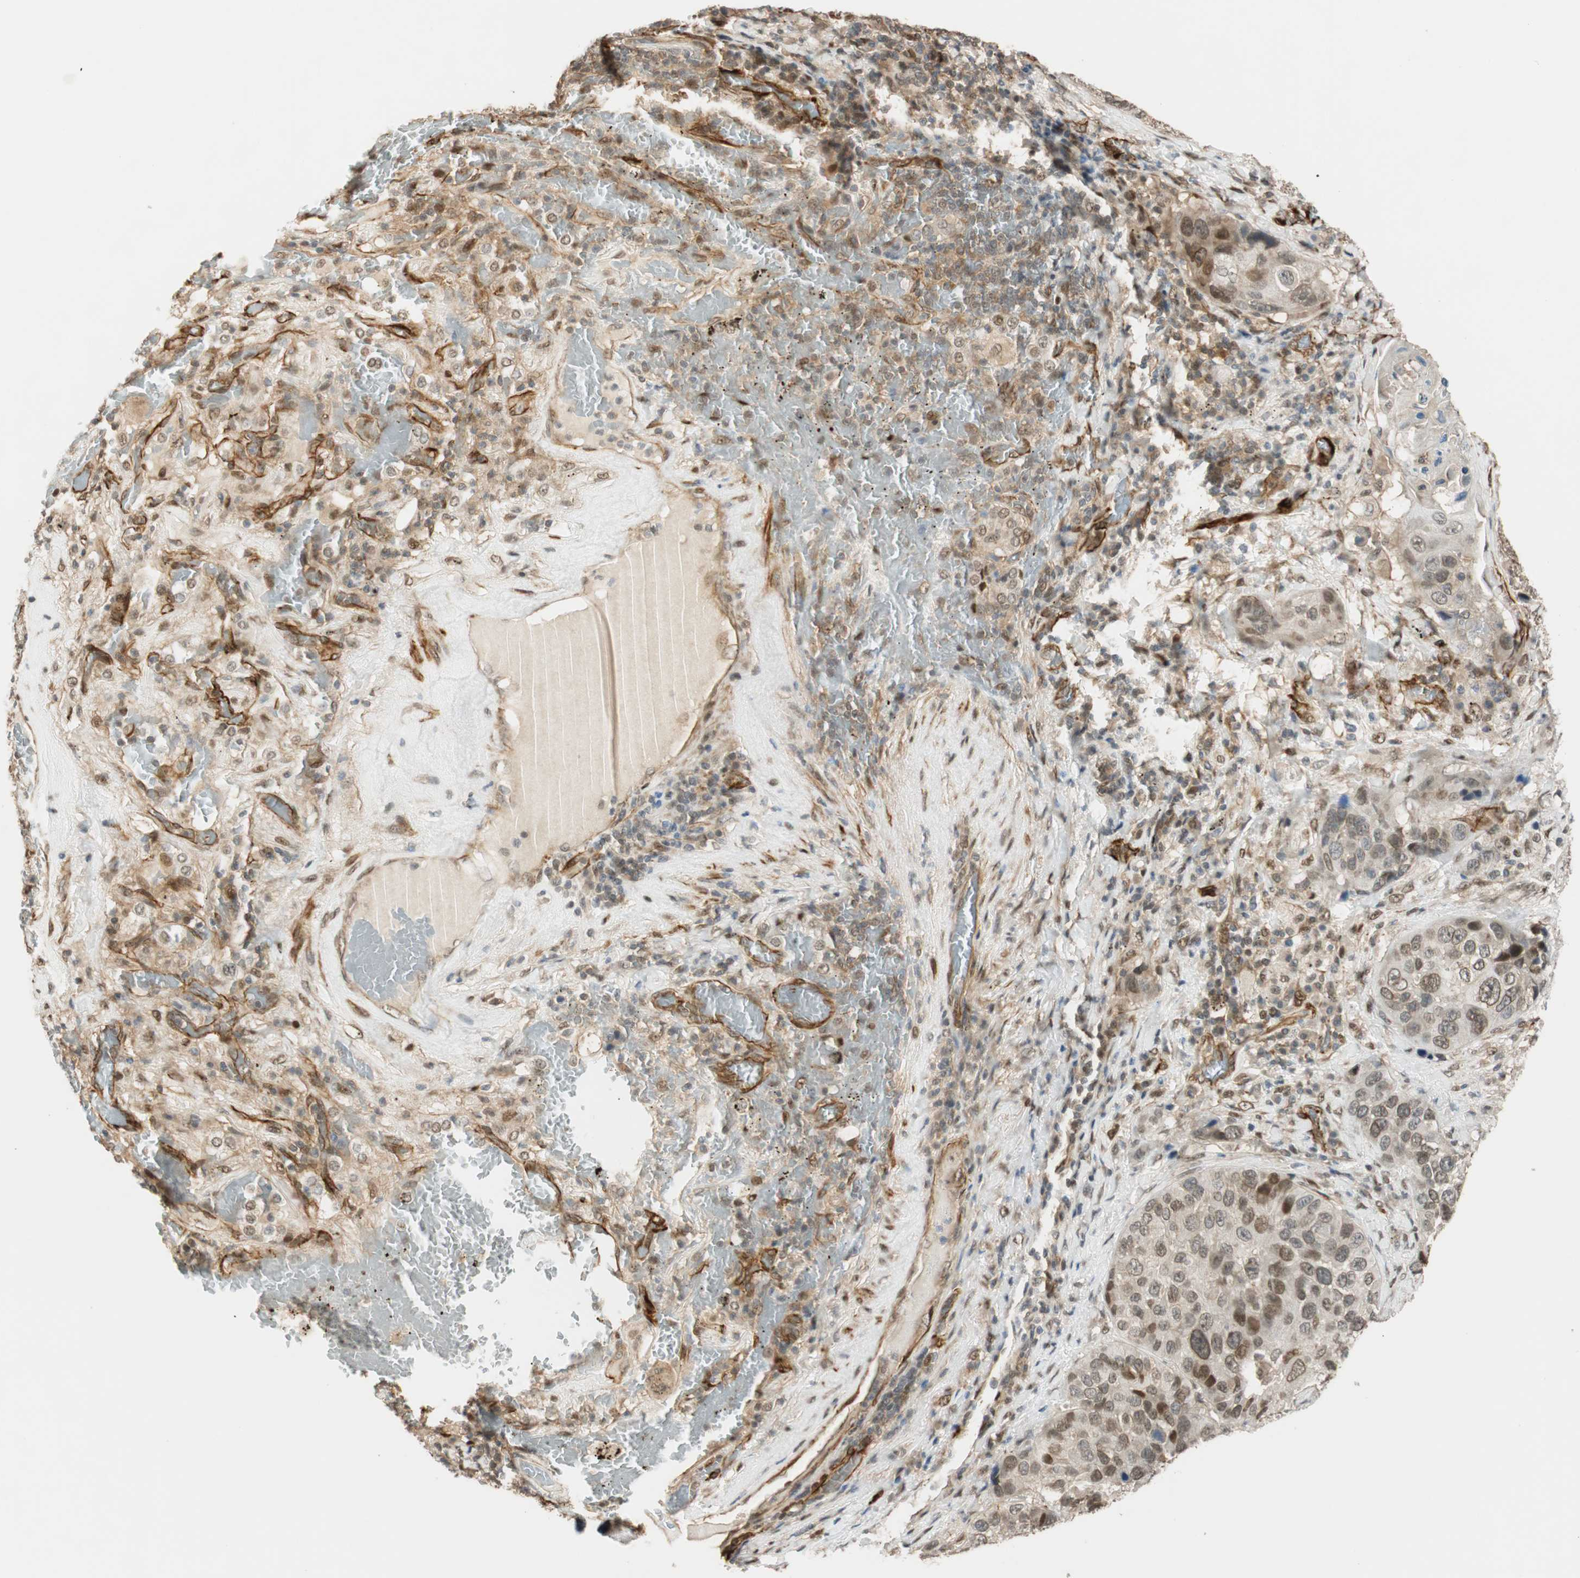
{"staining": {"intensity": "weak", "quantity": "<25%", "location": "cytoplasmic/membranous"}, "tissue": "lung cancer", "cell_type": "Tumor cells", "image_type": "cancer", "snomed": [{"axis": "morphology", "description": "Squamous cell carcinoma, NOS"}, {"axis": "topography", "description": "Lung"}], "caption": "High power microscopy image of an IHC micrograph of lung cancer (squamous cell carcinoma), revealing no significant positivity in tumor cells.", "gene": "NES", "patient": {"sex": "male", "age": 57}}